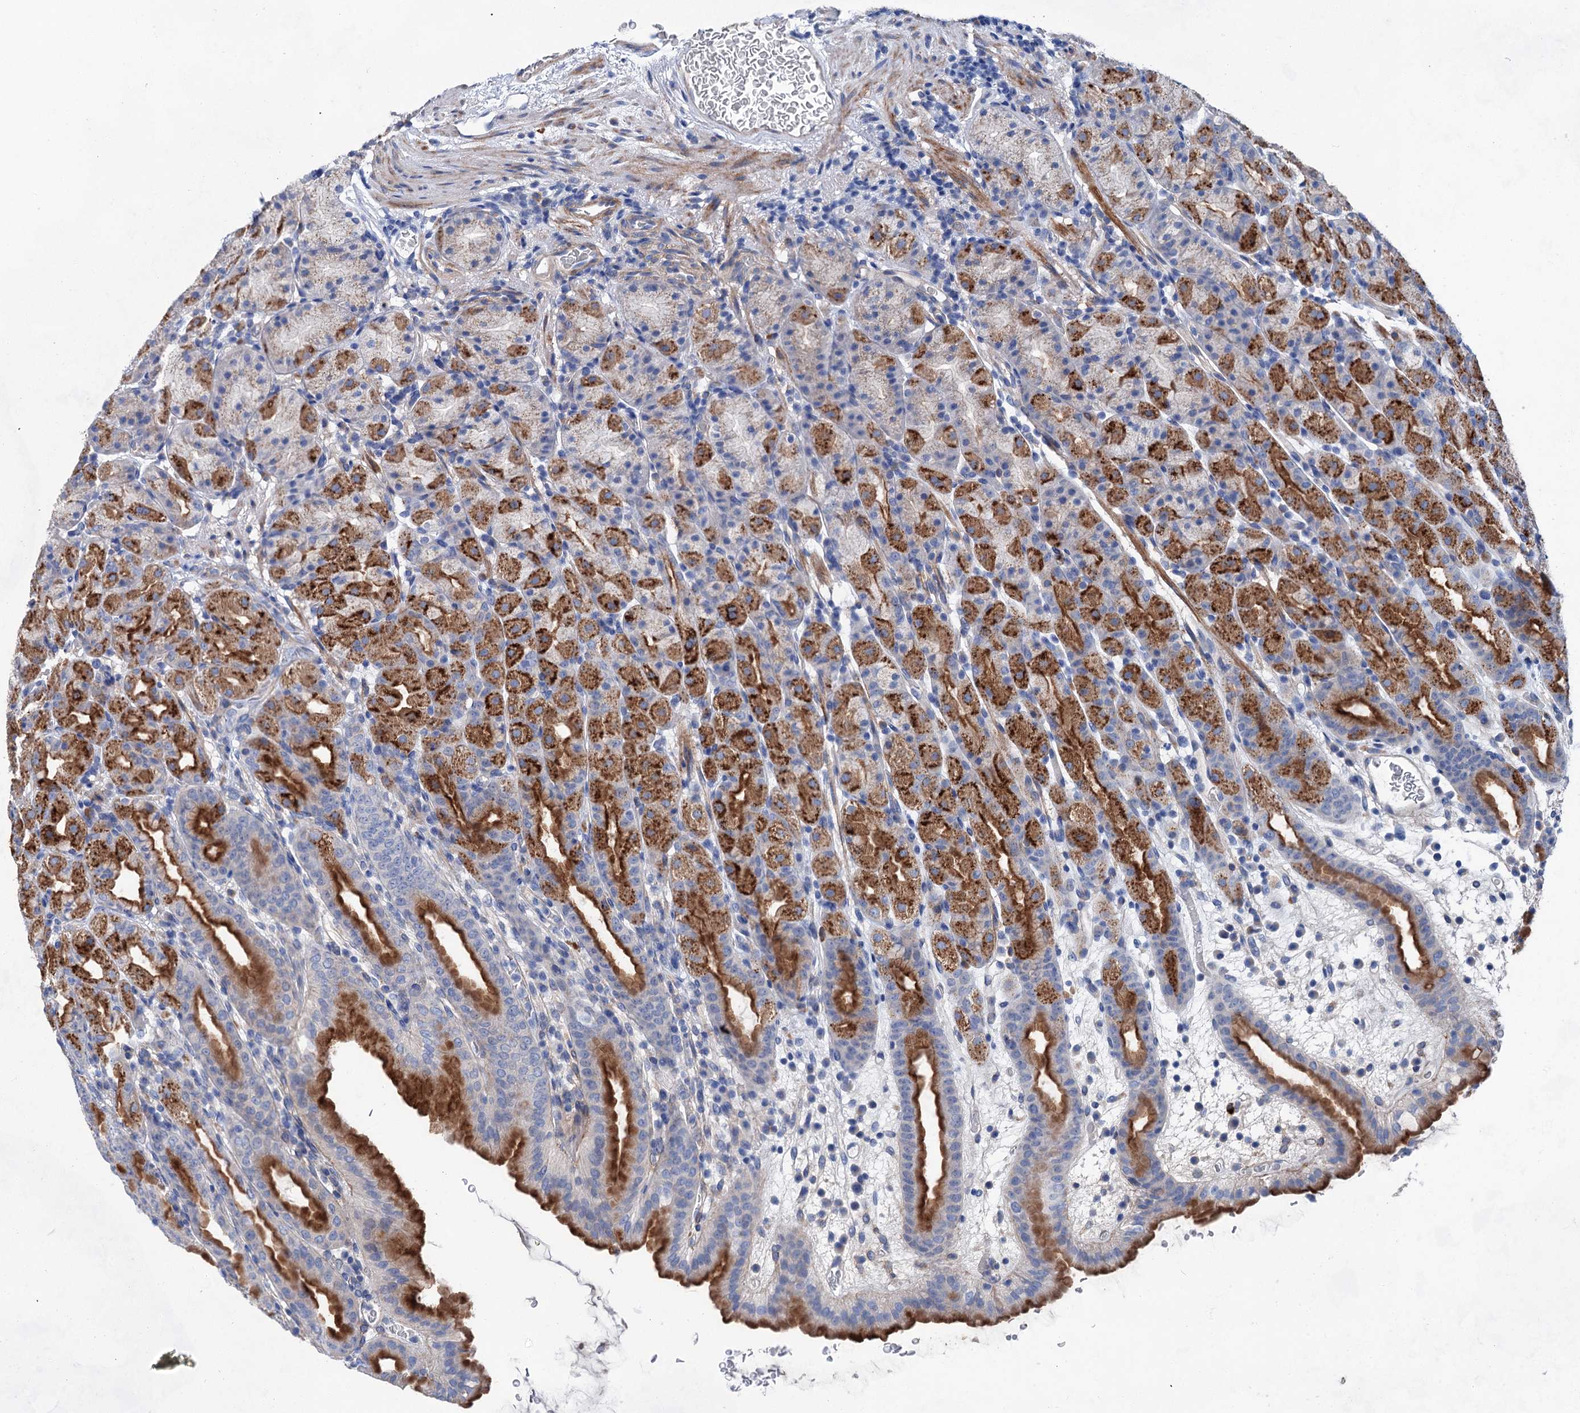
{"staining": {"intensity": "strong", "quantity": "25%-75%", "location": "cytoplasmic/membranous"}, "tissue": "stomach", "cell_type": "Glandular cells", "image_type": "normal", "snomed": [{"axis": "morphology", "description": "Normal tissue, NOS"}, {"axis": "topography", "description": "Stomach, upper"}], "caption": "Stomach stained with immunohistochemistry displays strong cytoplasmic/membranous expression in approximately 25%-75% of glandular cells. The staining was performed using DAB, with brown indicating positive protein expression. Nuclei are stained blue with hematoxylin.", "gene": "GPR155", "patient": {"sex": "male", "age": 68}}